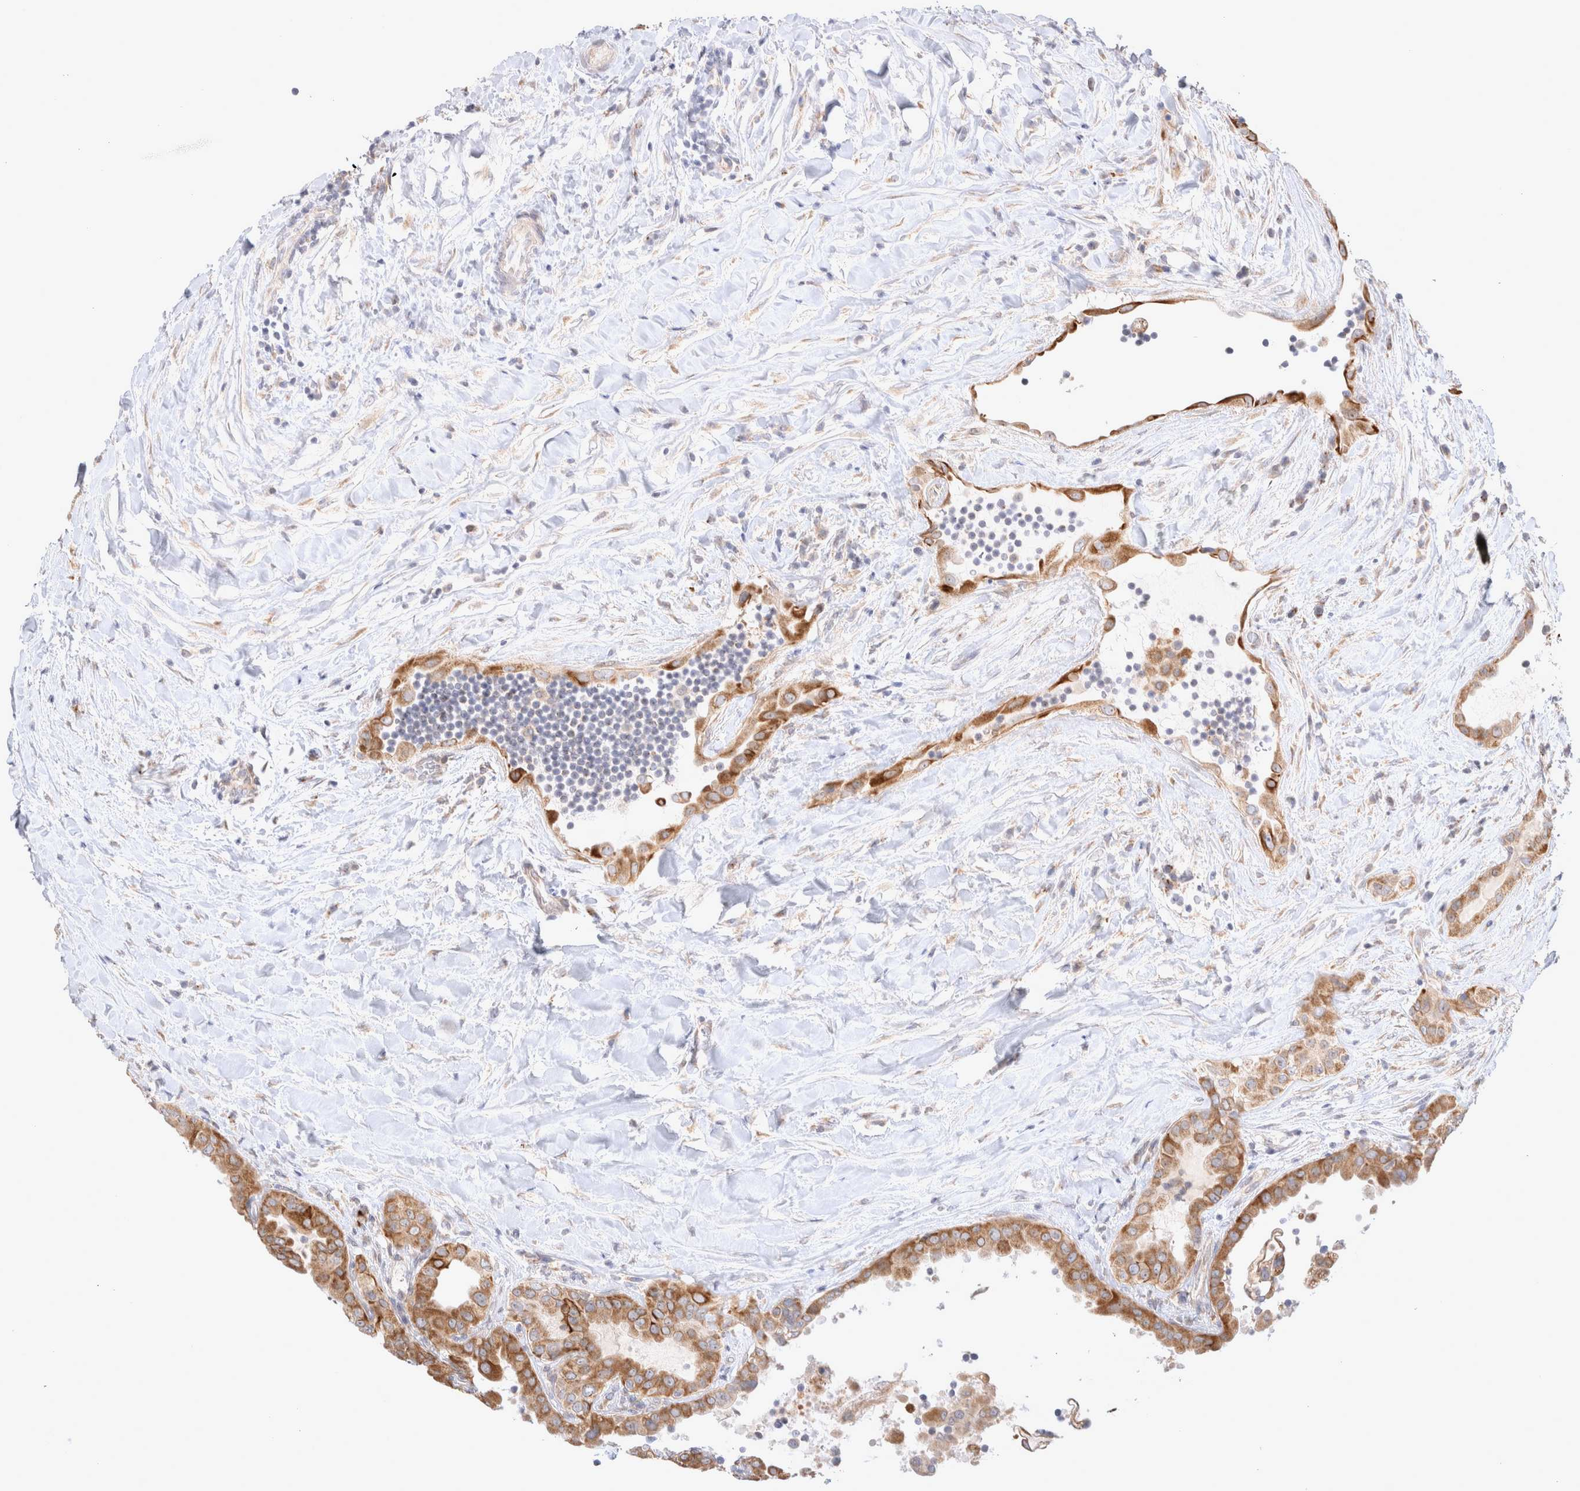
{"staining": {"intensity": "moderate", "quantity": ">75%", "location": "cytoplasmic/membranous"}, "tissue": "thyroid cancer", "cell_type": "Tumor cells", "image_type": "cancer", "snomed": [{"axis": "morphology", "description": "Papillary adenocarcinoma, NOS"}, {"axis": "topography", "description": "Thyroid gland"}], "caption": "A medium amount of moderate cytoplasmic/membranous staining is present in approximately >75% of tumor cells in papillary adenocarcinoma (thyroid) tissue. Using DAB (3,3'-diaminobenzidine) (brown) and hematoxylin (blue) stains, captured at high magnification using brightfield microscopy.", "gene": "NPC1", "patient": {"sex": "male", "age": 33}}